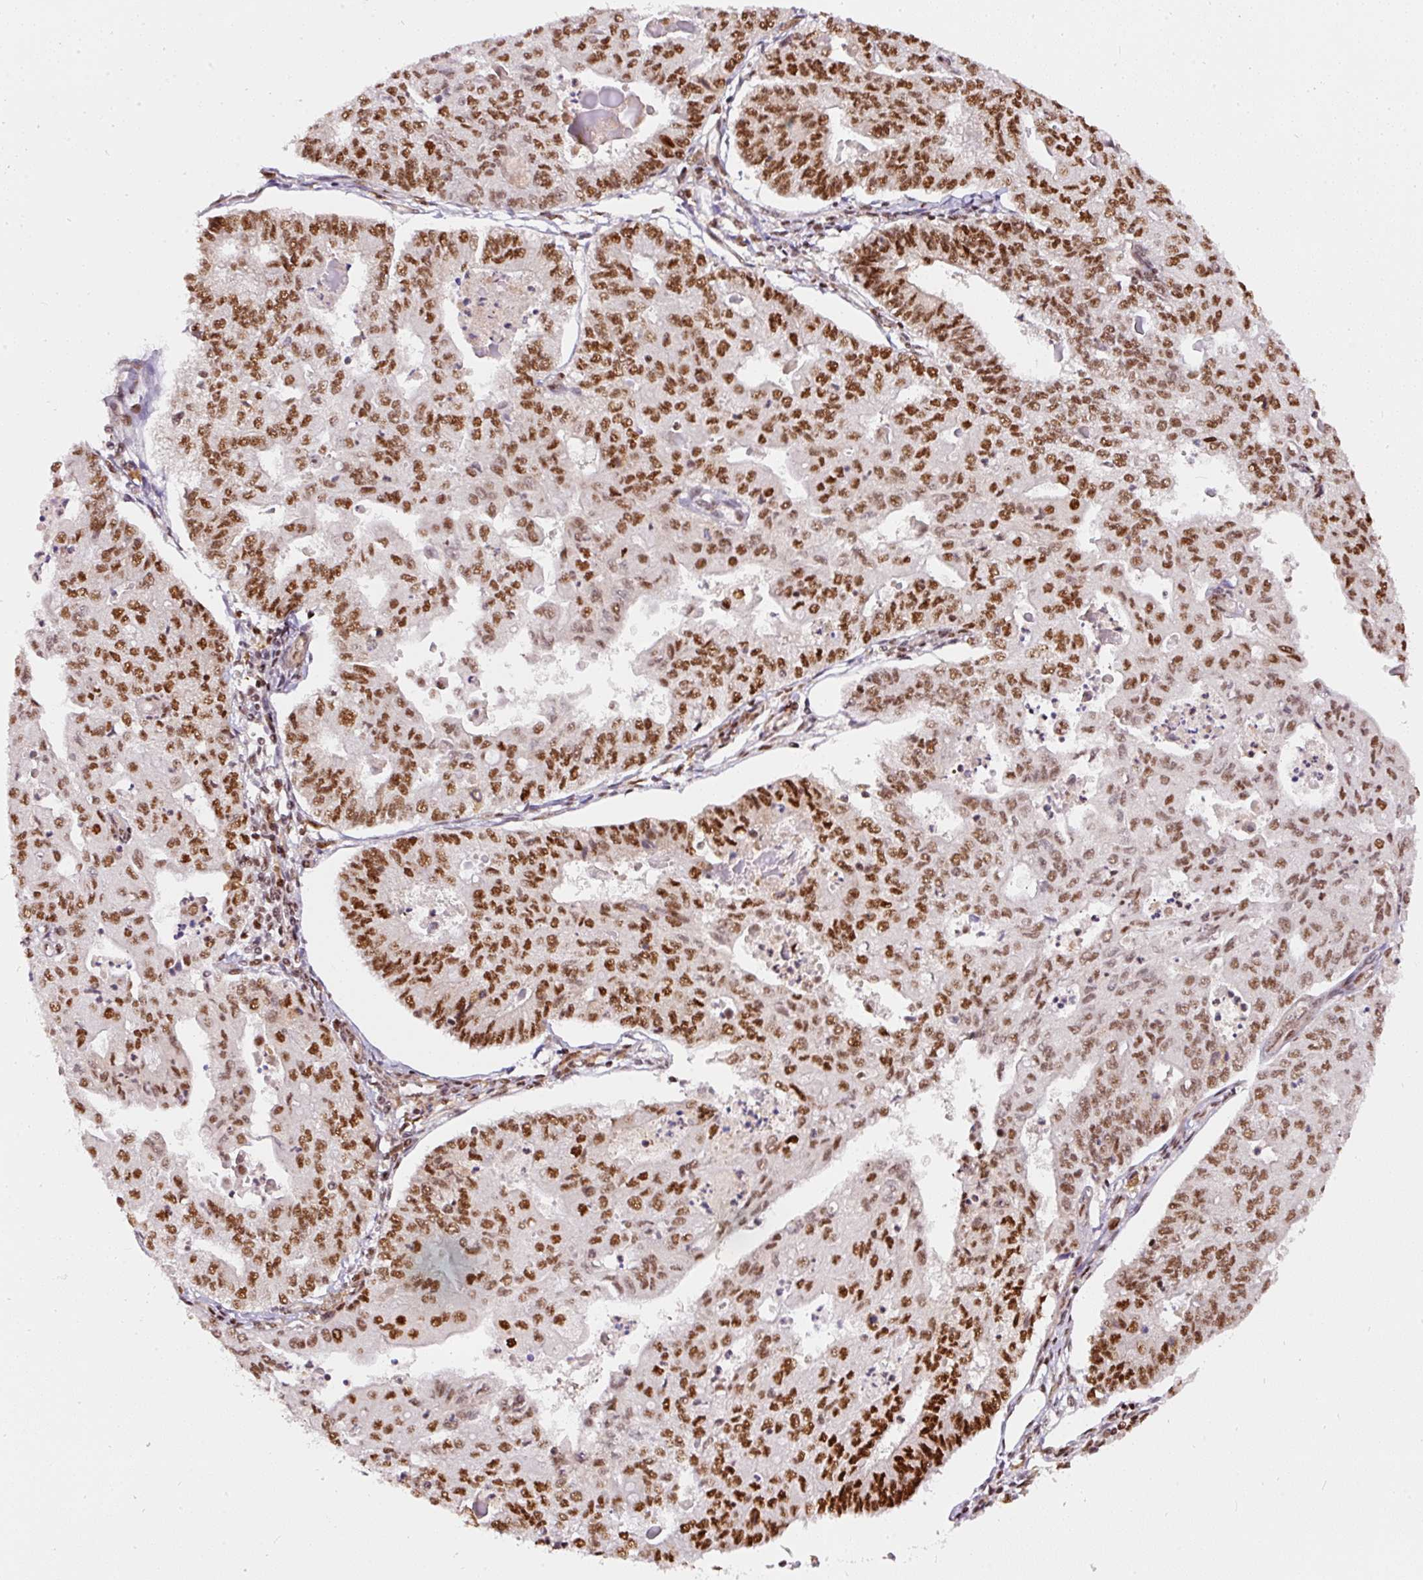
{"staining": {"intensity": "strong", "quantity": ">75%", "location": "nuclear"}, "tissue": "endometrial cancer", "cell_type": "Tumor cells", "image_type": "cancer", "snomed": [{"axis": "morphology", "description": "Adenocarcinoma, NOS"}, {"axis": "topography", "description": "Endometrium"}], "caption": "This is a histology image of immunohistochemistry (IHC) staining of adenocarcinoma (endometrial), which shows strong expression in the nuclear of tumor cells.", "gene": "HNRNPC", "patient": {"sex": "female", "age": 56}}